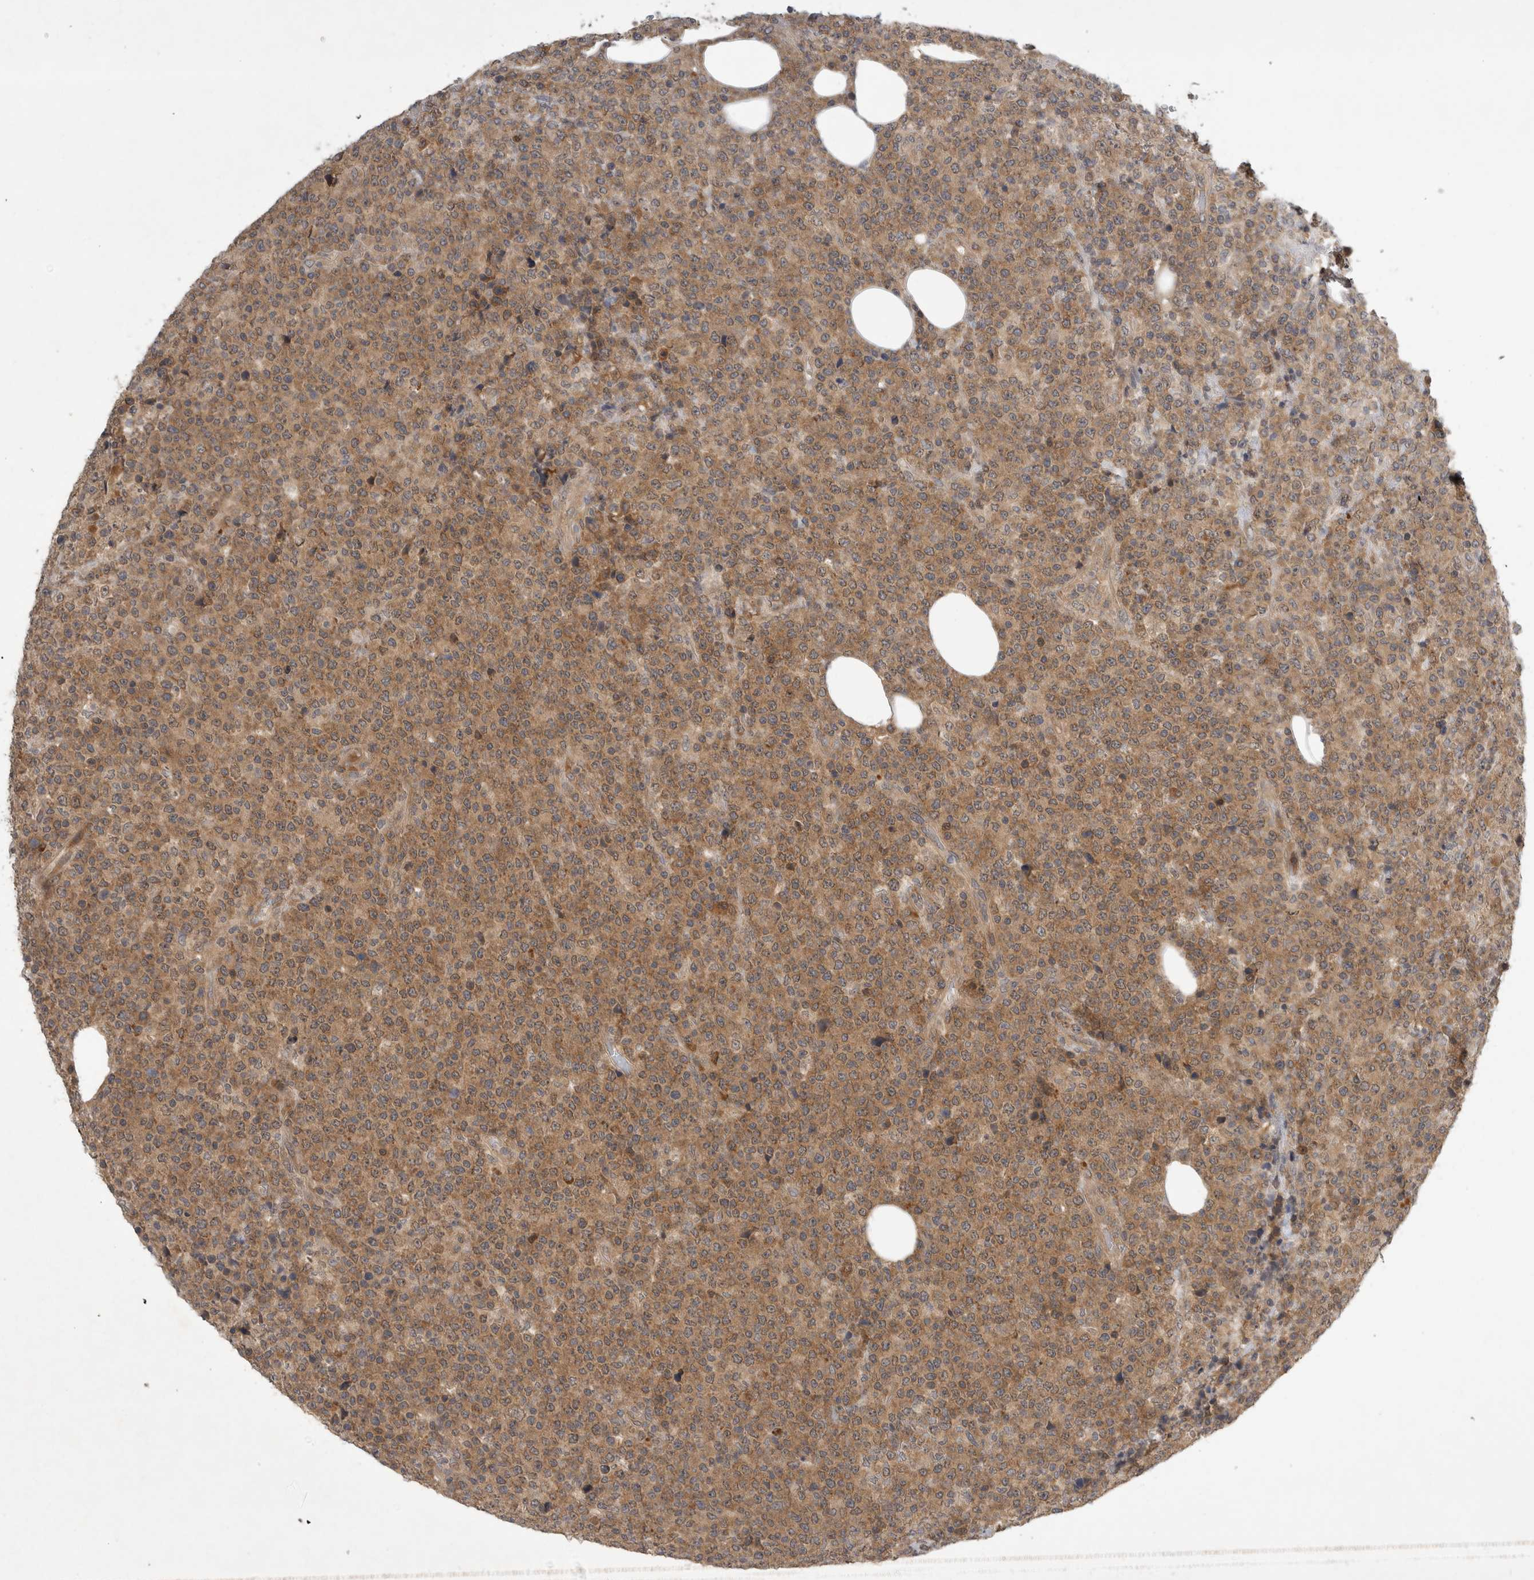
{"staining": {"intensity": "moderate", "quantity": ">75%", "location": "cytoplasmic/membranous"}, "tissue": "lymphoma", "cell_type": "Tumor cells", "image_type": "cancer", "snomed": [{"axis": "morphology", "description": "Malignant lymphoma, non-Hodgkin's type, High grade"}, {"axis": "topography", "description": "Lymph node"}], "caption": "Tumor cells show medium levels of moderate cytoplasmic/membranous expression in approximately >75% of cells in lymphoma. The staining was performed using DAB to visualize the protein expression in brown, while the nuclei were stained in blue with hematoxylin (Magnification: 20x).", "gene": "AASDHPPT", "patient": {"sex": "male", "age": 13}}